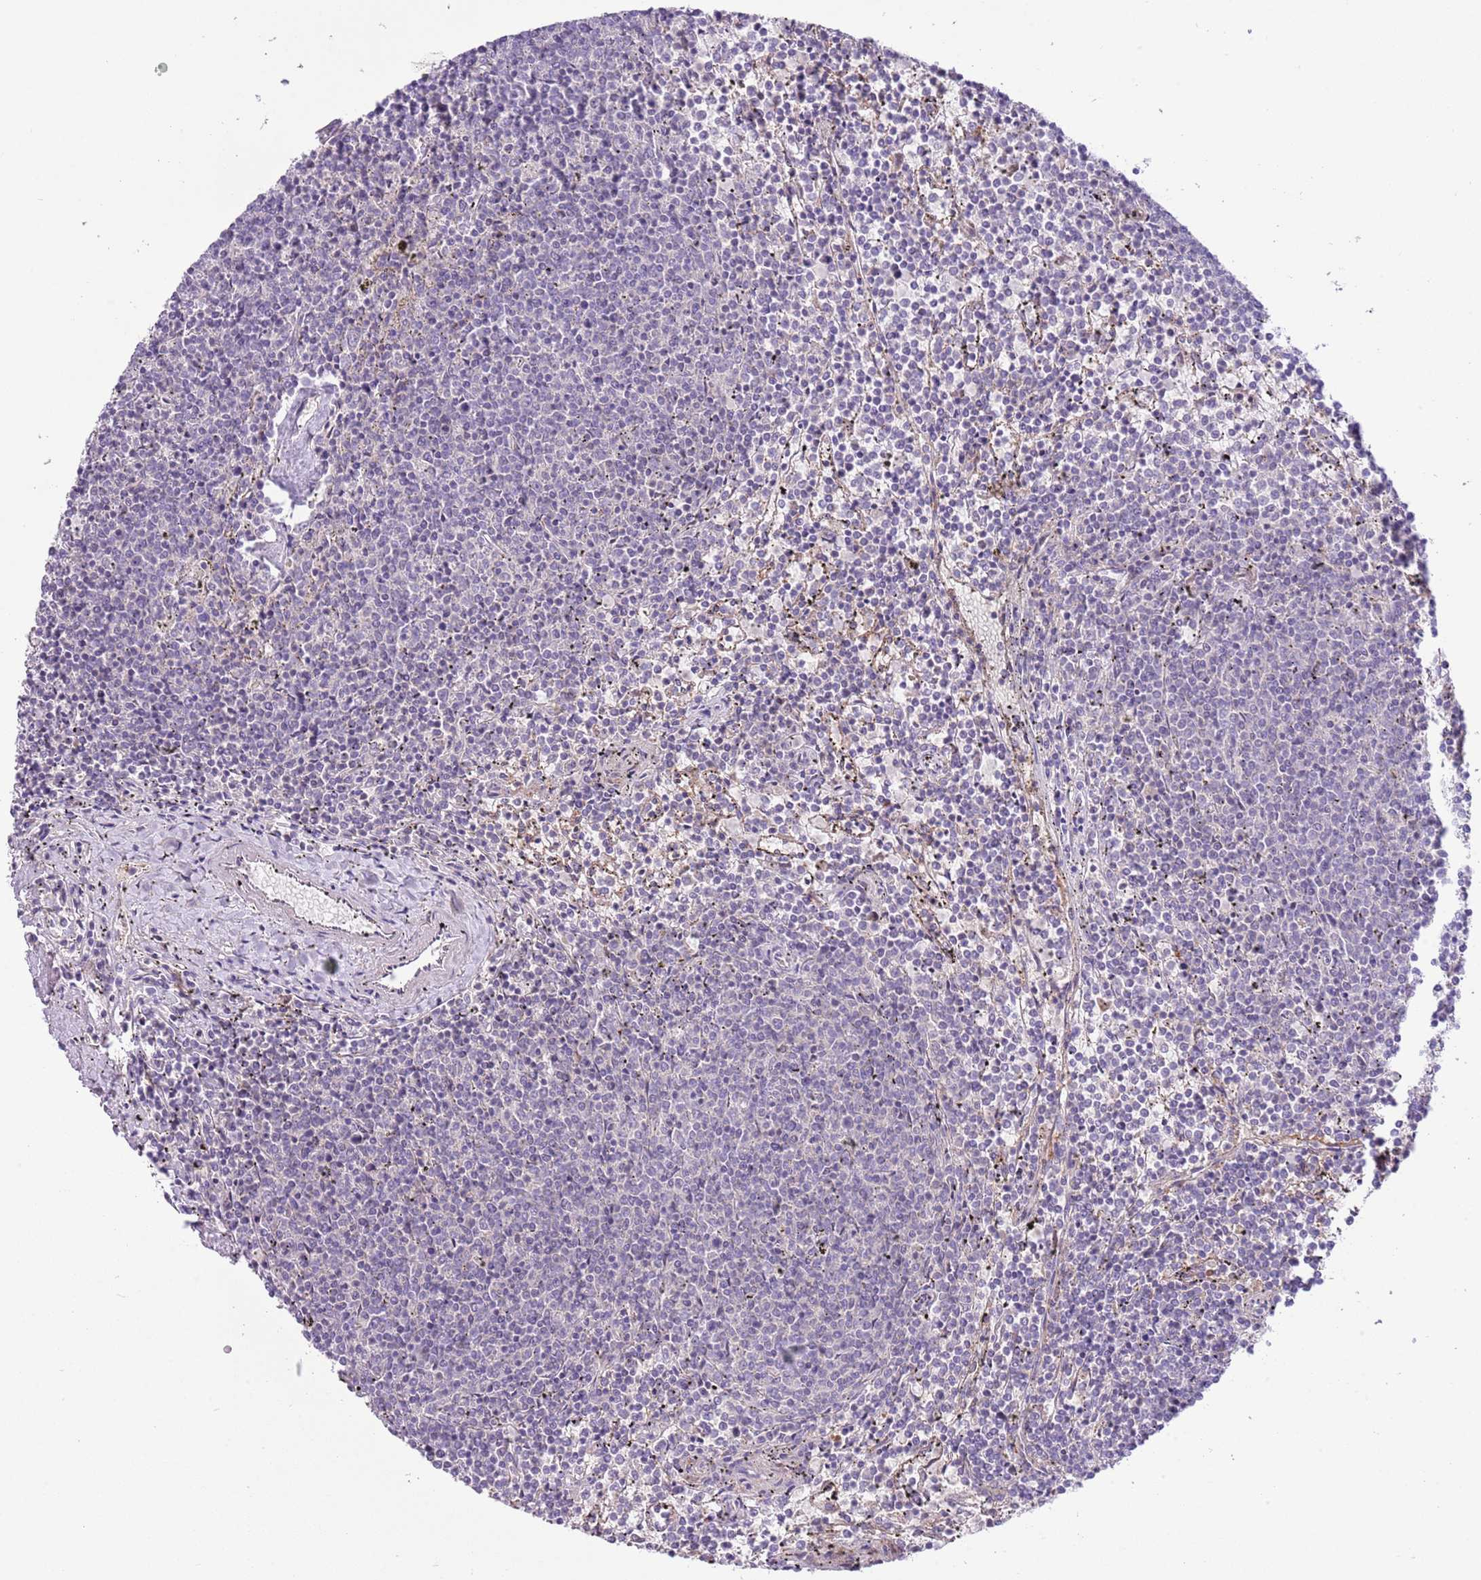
{"staining": {"intensity": "negative", "quantity": "none", "location": "none"}, "tissue": "lymphoma", "cell_type": "Tumor cells", "image_type": "cancer", "snomed": [{"axis": "morphology", "description": "Malignant lymphoma, non-Hodgkin's type, Low grade"}, {"axis": "topography", "description": "Spleen"}], "caption": "A high-resolution histopathology image shows immunohistochemistry (IHC) staining of lymphoma, which demonstrates no significant positivity in tumor cells.", "gene": "GALK2", "patient": {"sex": "female", "age": 50}}